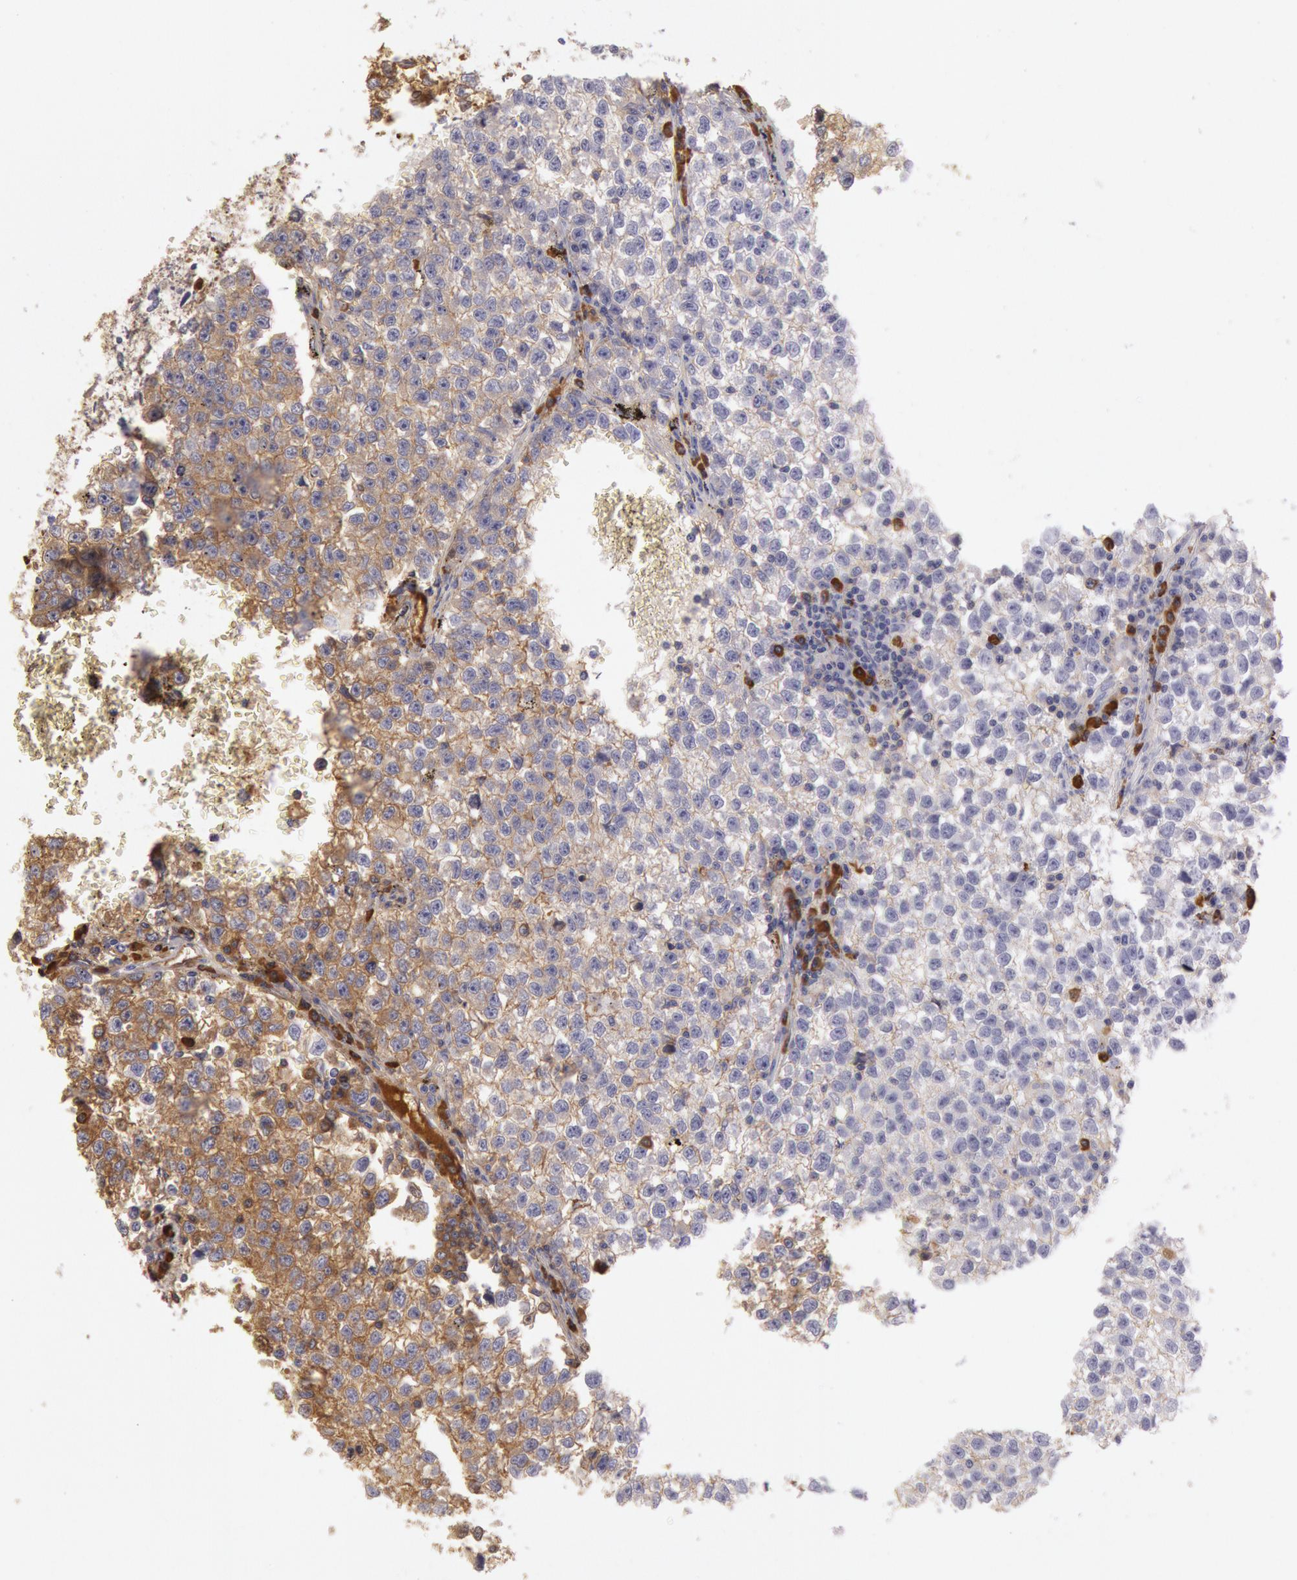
{"staining": {"intensity": "strong", "quantity": "25%-75%", "location": "cytoplasmic/membranous"}, "tissue": "testis cancer", "cell_type": "Tumor cells", "image_type": "cancer", "snomed": [{"axis": "morphology", "description": "Seminoma, NOS"}, {"axis": "topography", "description": "Testis"}], "caption": "Protein expression analysis of human testis seminoma reveals strong cytoplasmic/membranous staining in approximately 25%-75% of tumor cells. (DAB (3,3'-diaminobenzidine) IHC with brightfield microscopy, high magnification).", "gene": "IGHG1", "patient": {"sex": "male", "age": 35}}